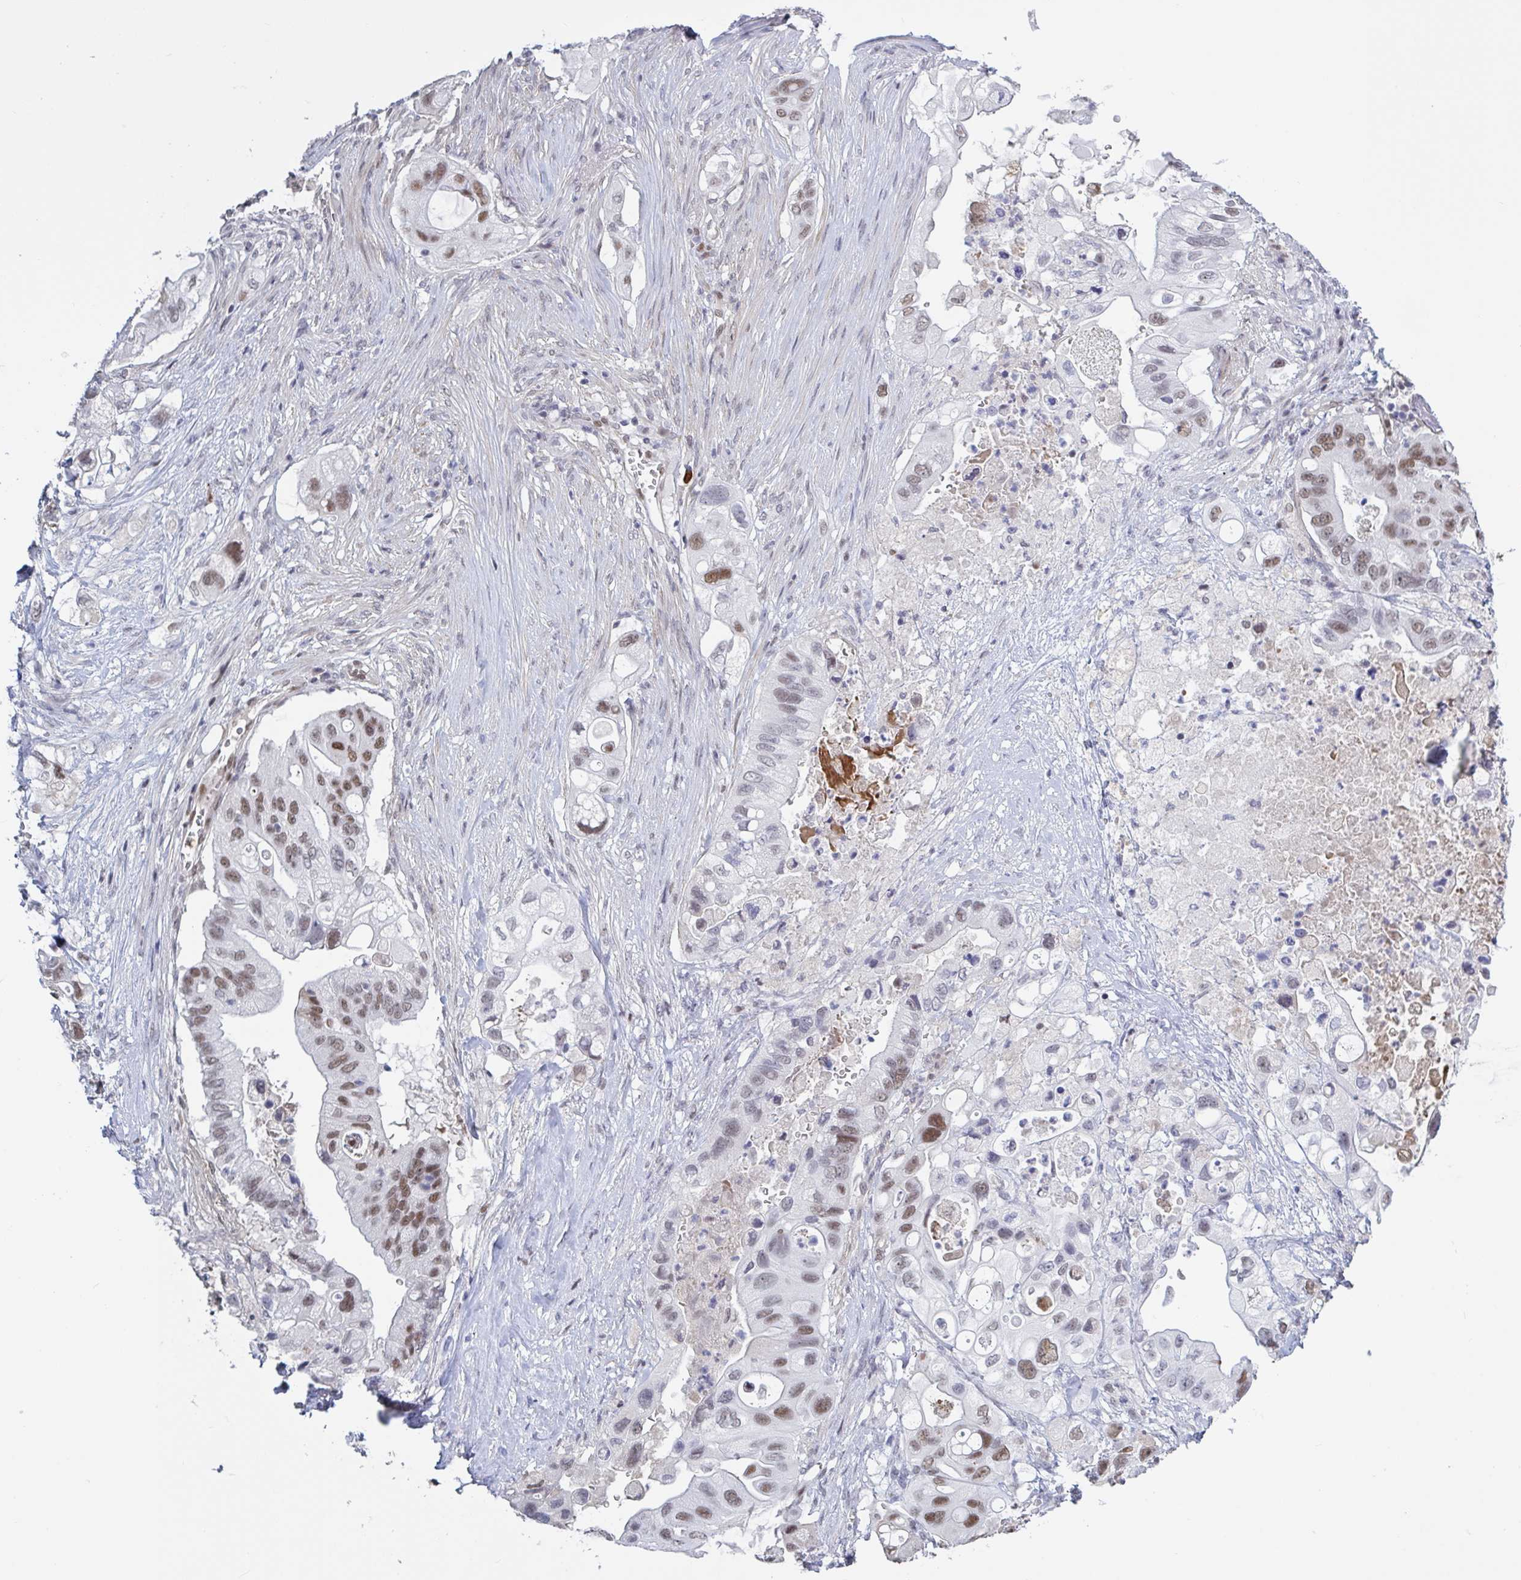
{"staining": {"intensity": "moderate", "quantity": "25%-75%", "location": "nuclear"}, "tissue": "pancreatic cancer", "cell_type": "Tumor cells", "image_type": "cancer", "snomed": [{"axis": "morphology", "description": "Adenocarcinoma, NOS"}, {"axis": "topography", "description": "Pancreas"}], "caption": "DAB (3,3'-diaminobenzidine) immunohistochemical staining of pancreatic cancer (adenocarcinoma) reveals moderate nuclear protein expression in approximately 25%-75% of tumor cells. (IHC, brightfield microscopy, high magnification).", "gene": "BCL7B", "patient": {"sex": "female", "age": 72}}